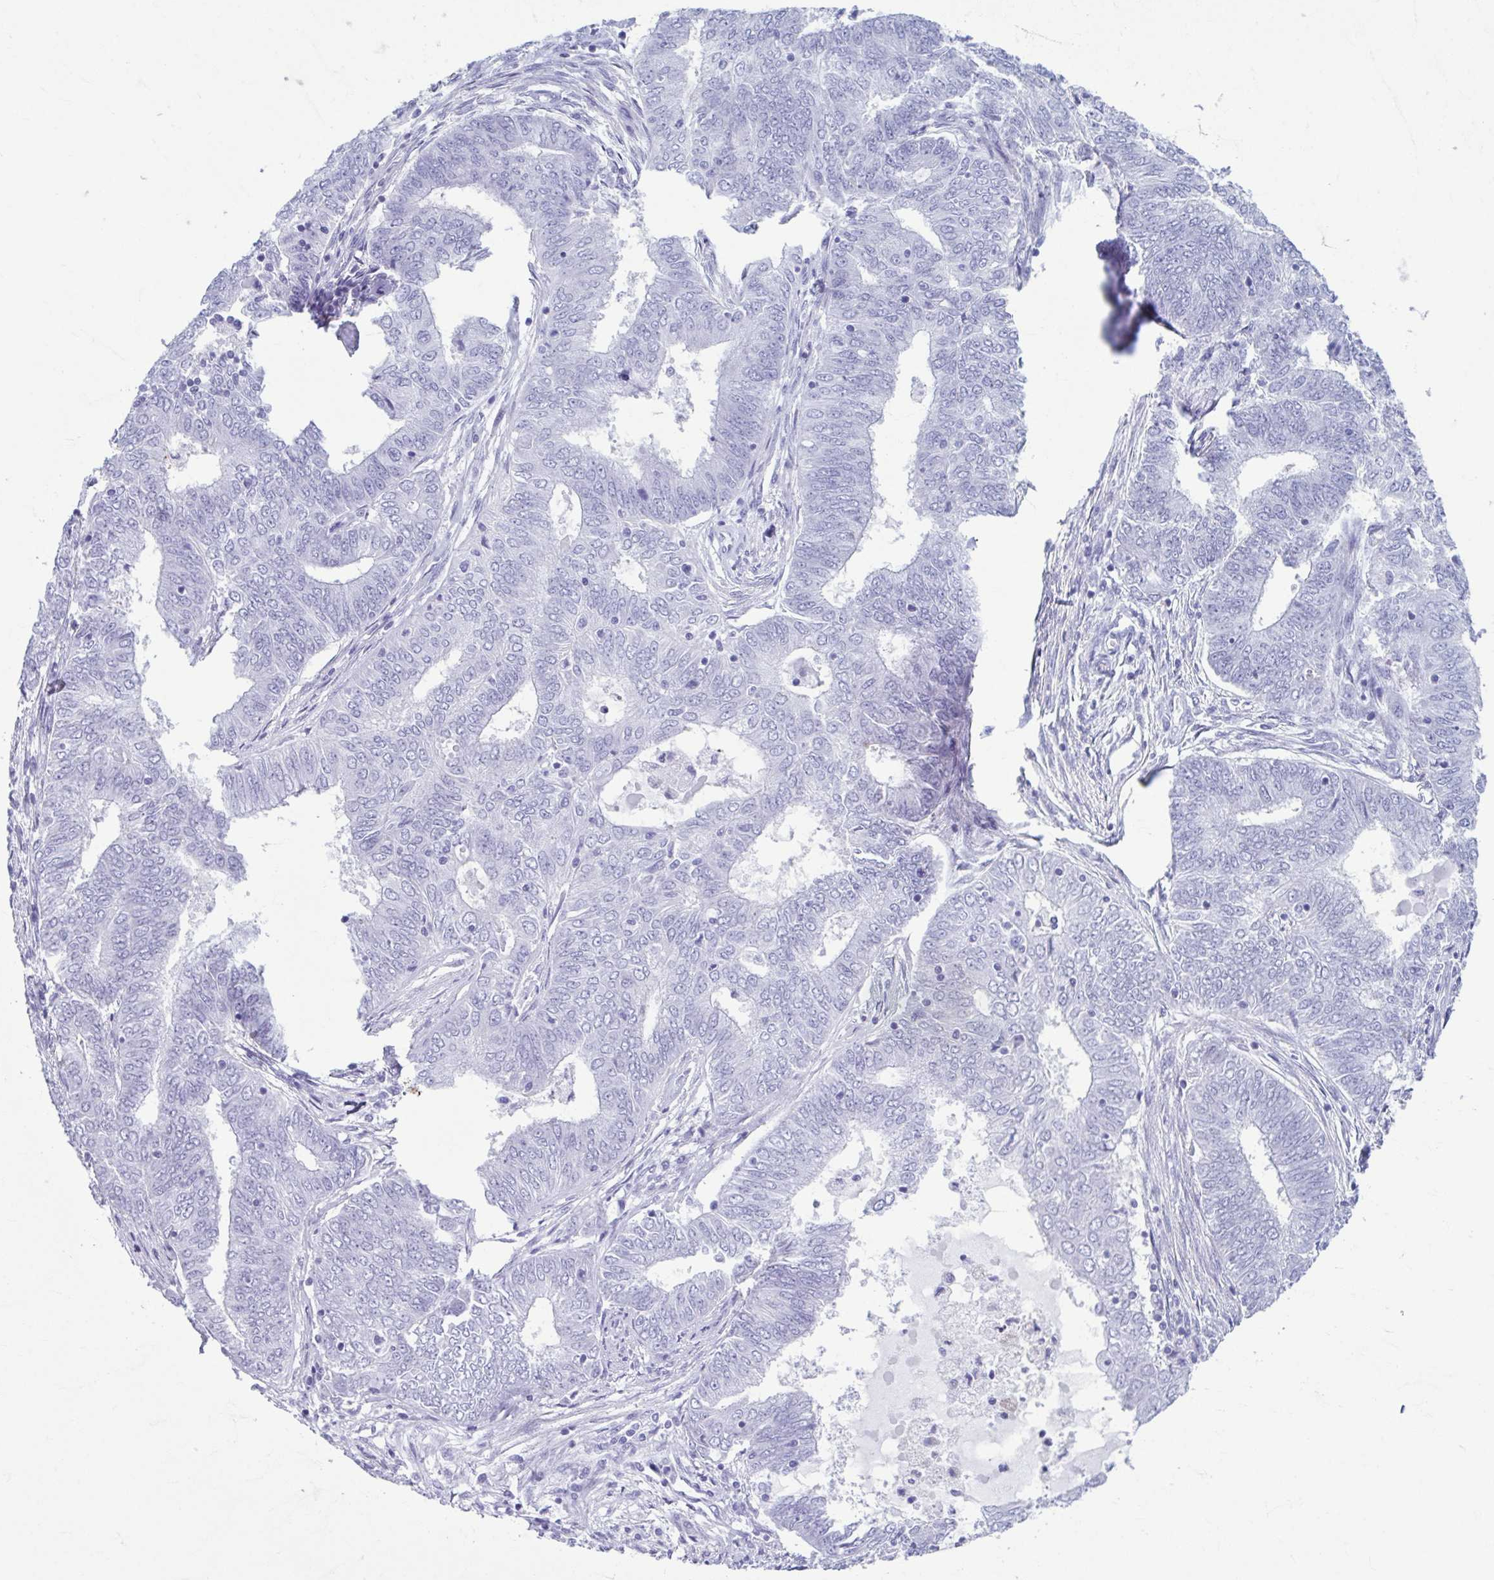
{"staining": {"intensity": "negative", "quantity": "none", "location": "none"}, "tissue": "endometrial cancer", "cell_type": "Tumor cells", "image_type": "cancer", "snomed": [{"axis": "morphology", "description": "Adenocarcinoma, NOS"}, {"axis": "topography", "description": "Endometrium"}], "caption": "Immunohistochemistry (IHC) image of human endometrial cancer stained for a protein (brown), which displays no positivity in tumor cells.", "gene": "TCEAL3", "patient": {"sex": "female", "age": 62}}